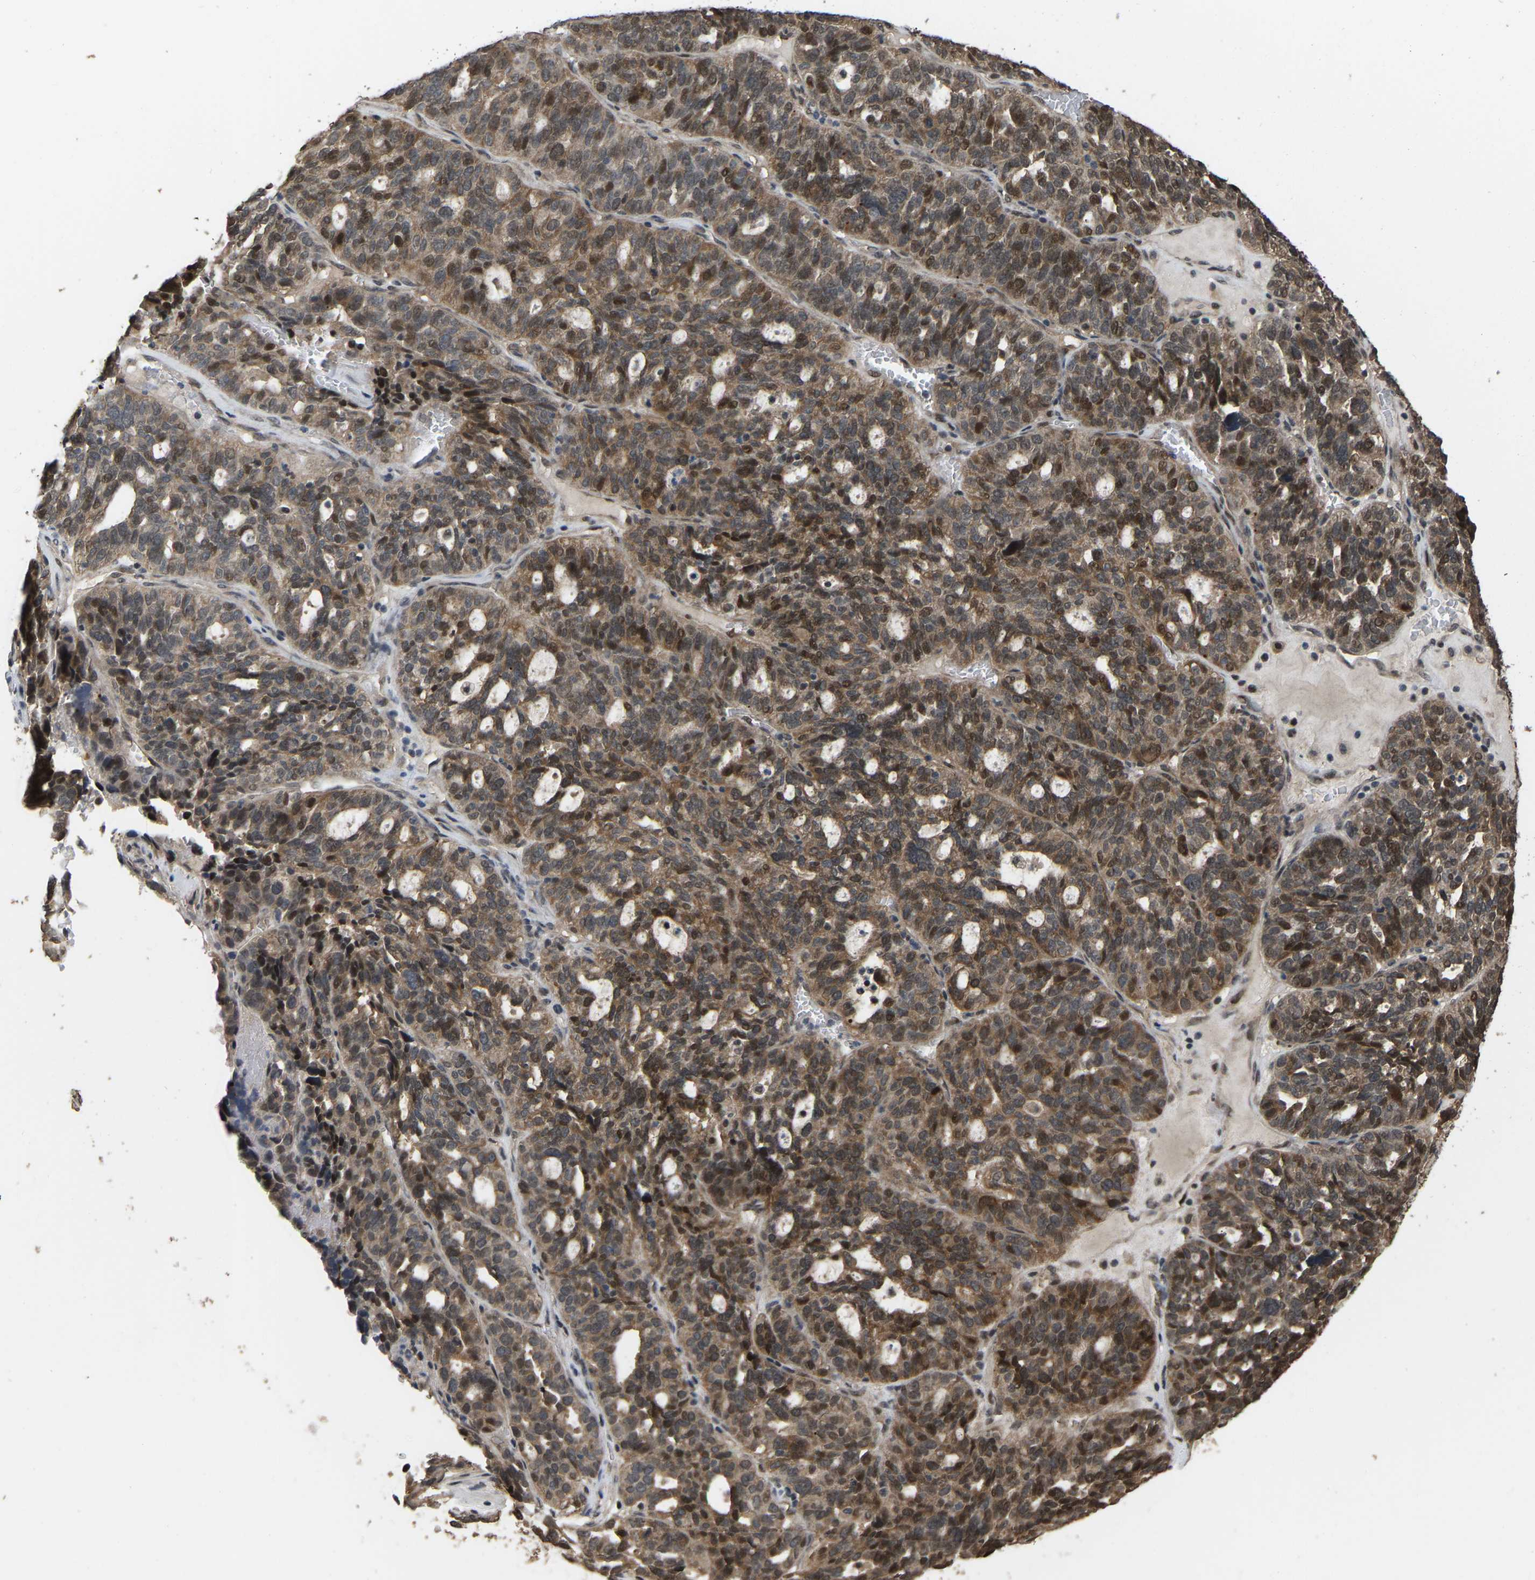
{"staining": {"intensity": "moderate", "quantity": "25%-75%", "location": "nuclear"}, "tissue": "ovarian cancer", "cell_type": "Tumor cells", "image_type": "cancer", "snomed": [{"axis": "morphology", "description": "Cystadenocarcinoma, serous, NOS"}, {"axis": "topography", "description": "Ovary"}], "caption": "Human ovarian serous cystadenocarcinoma stained with a protein marker reveals moderate staining in tumor cells.", "gene": "ARHGAP23", "patient": {"sex": "female", "age": 59}}